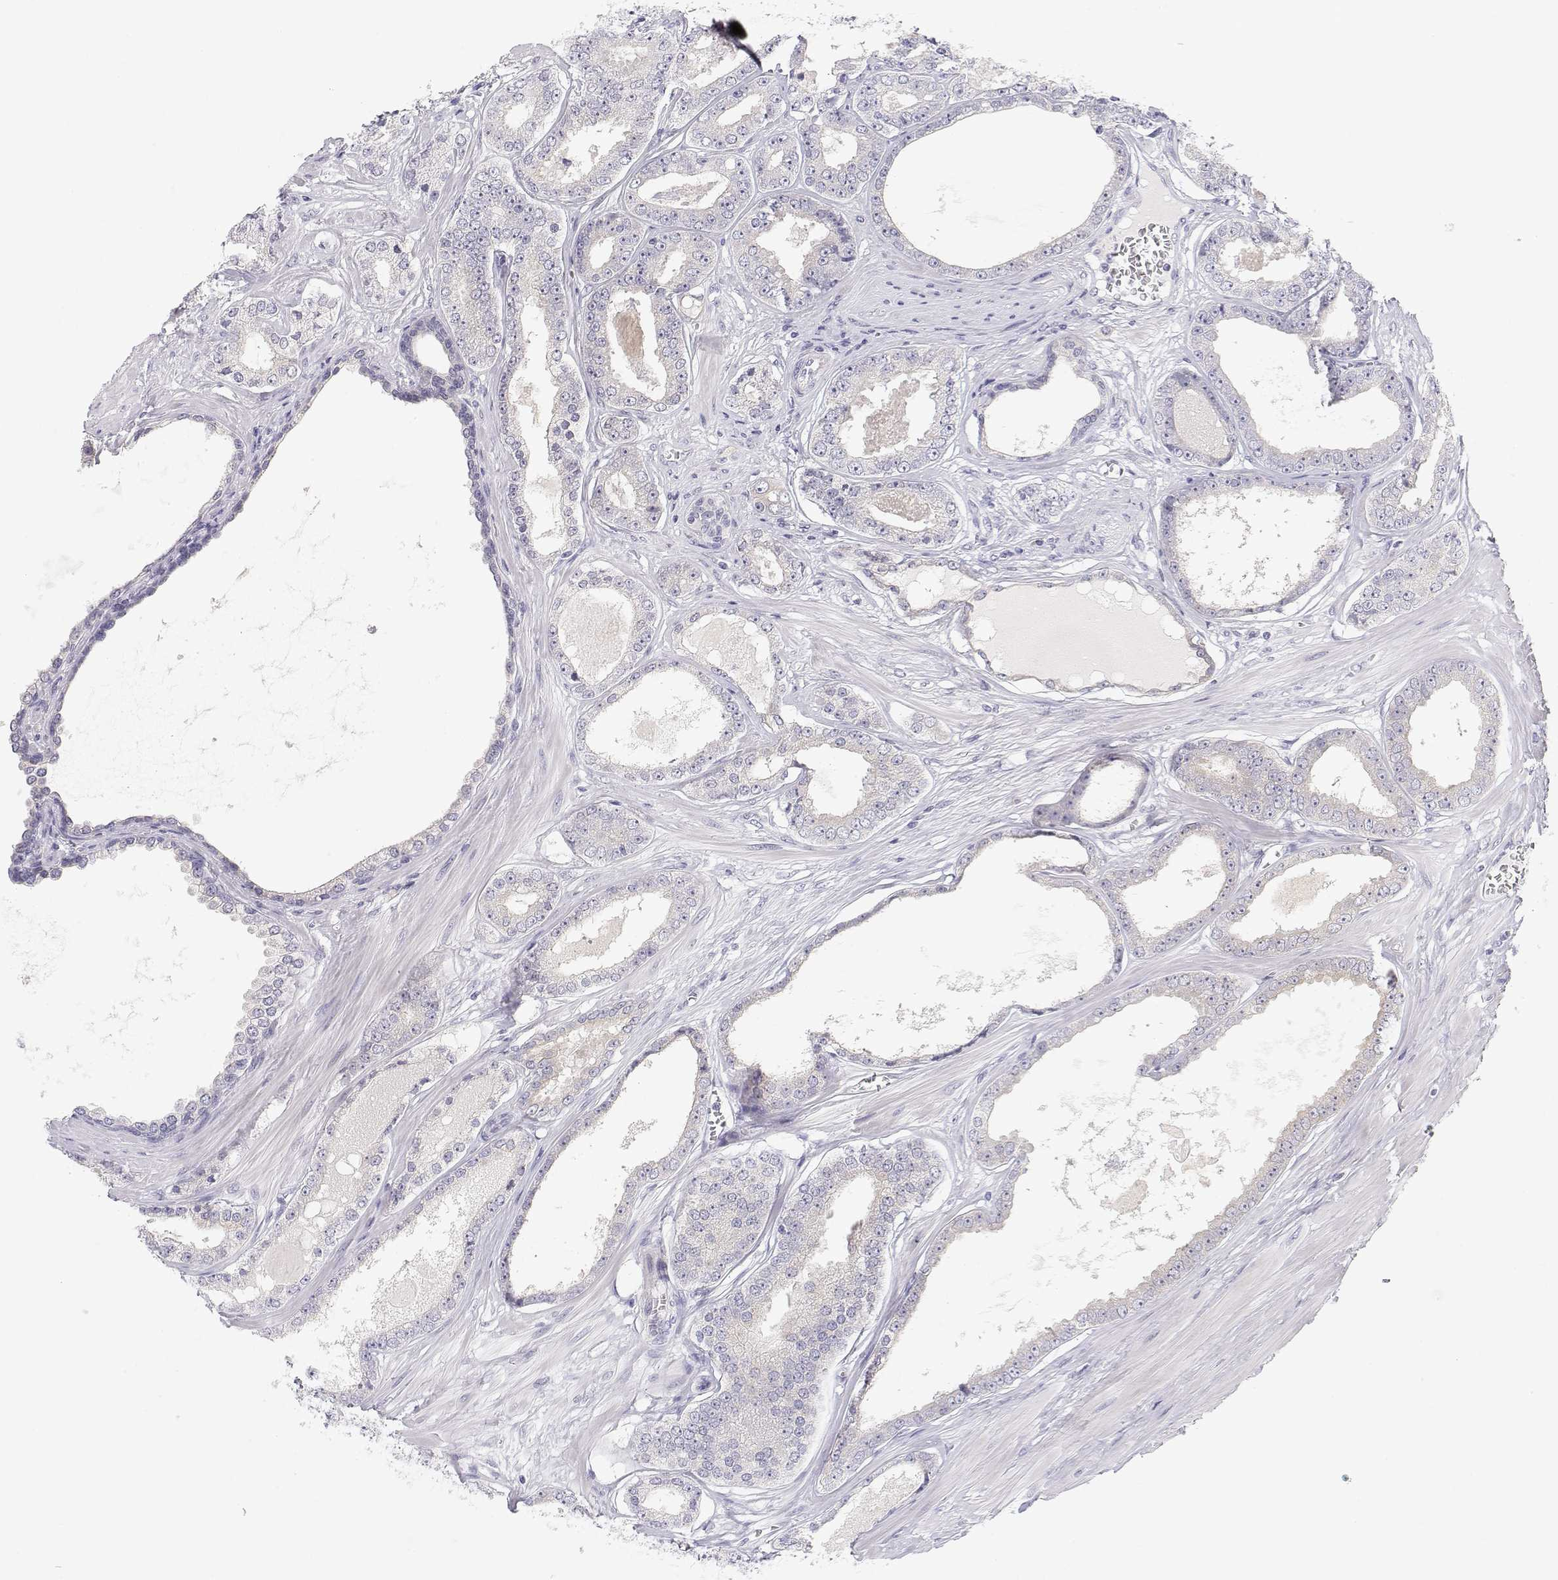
{"staining": {"intensity": "negative", "quantity": "none", "location": "none"}, "tissue": "prostate cancer", "cell_type": "Tumor cells", "image_type": "cancer", "snomed": [{"axis": "morphology", "description": "Adenocarcinoma, NOS"}, {"axis": "topography", "description": "Prostate"}], "caption": "The immunohistochemistry (IHC) photomicrograph has no significant positivity in tumor cells of prostate cancer tissue.", "gene": "MISP", "patient": {"sex": "male", "age": 64}}